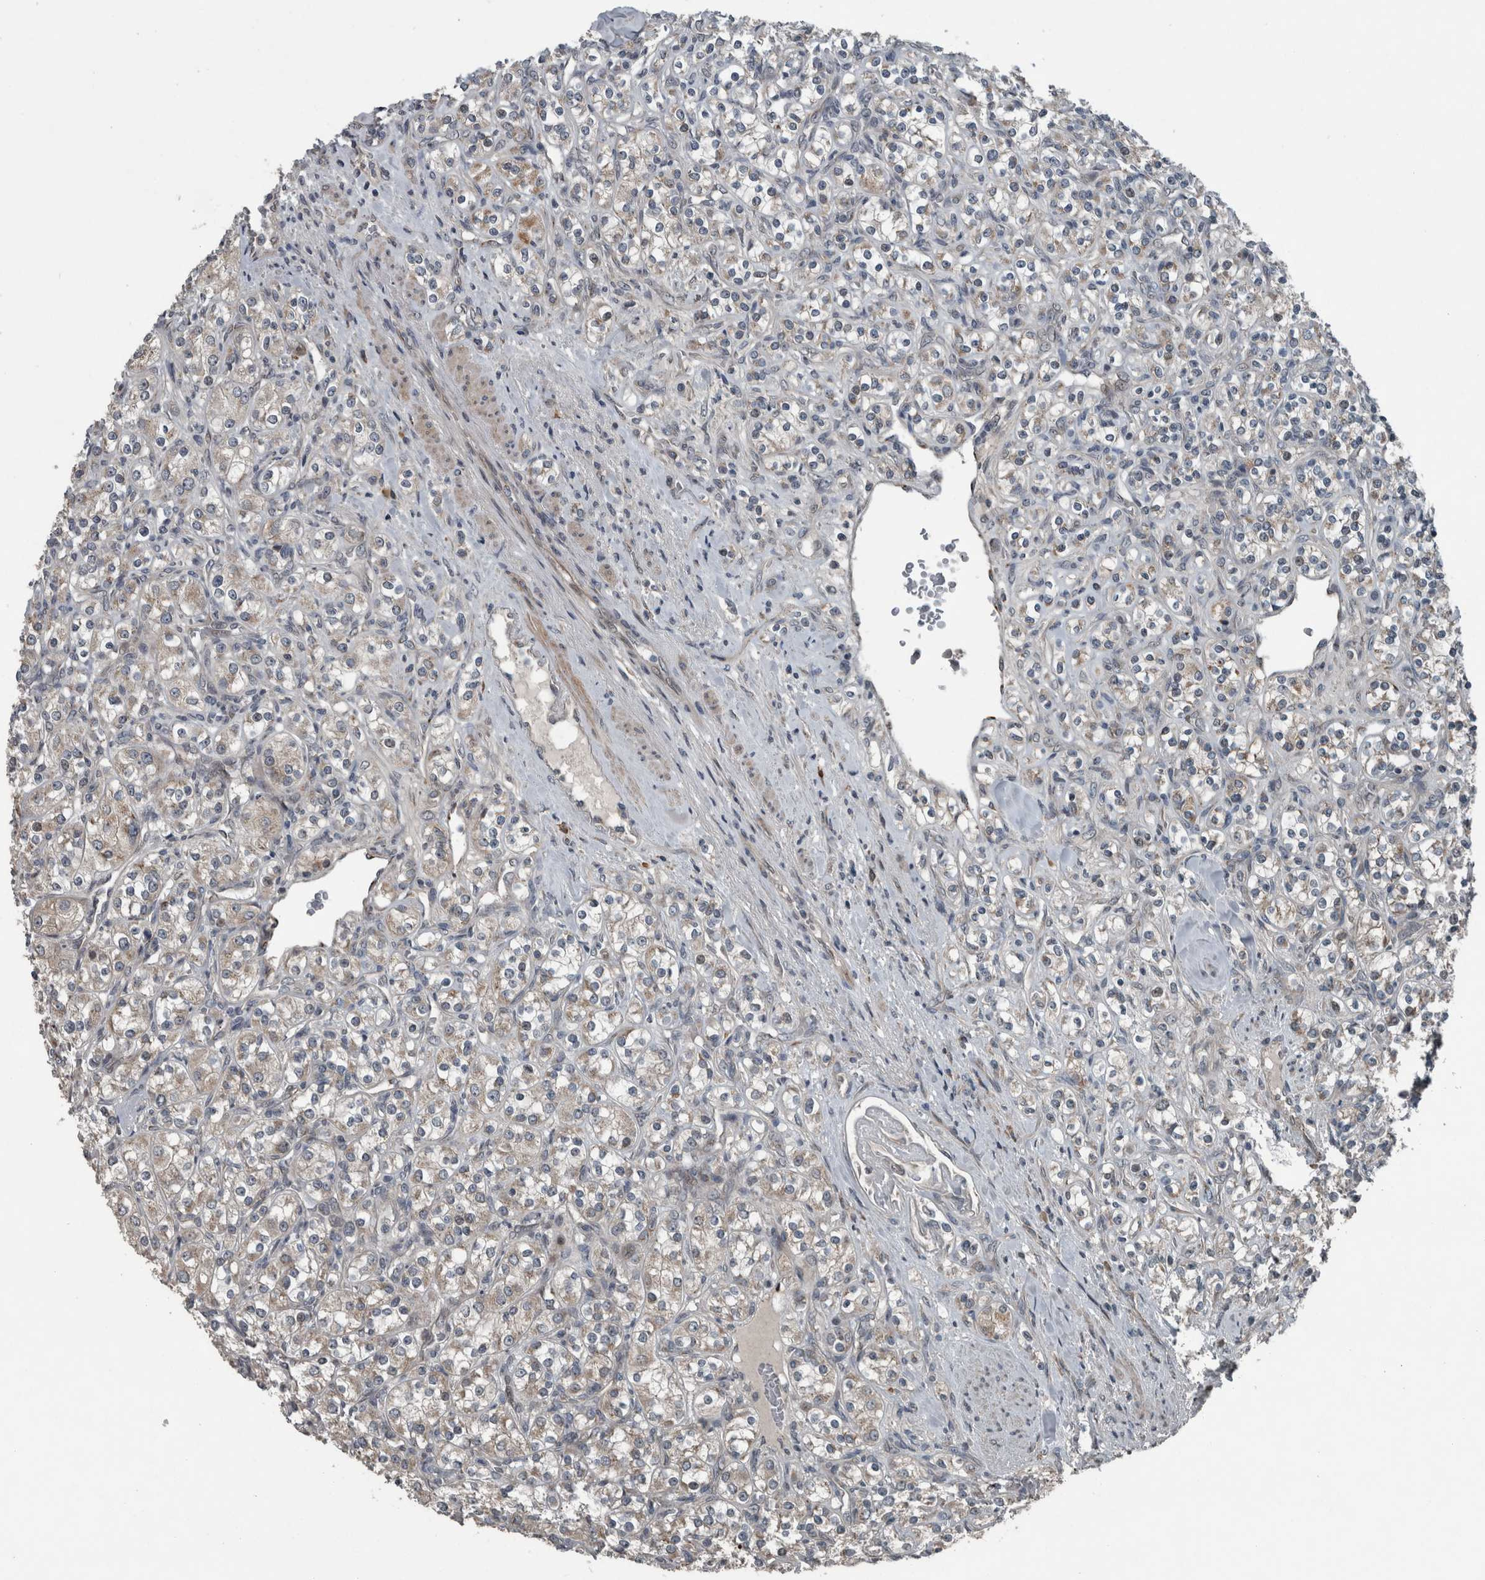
{"staining": {"intensity": "weak", "quantity": "25%-75%", "location": "cytoplasmic/membranous"}, "tissue": "renal cancer", "cell_type": "Tumor cells", "image_type": "cancer", "snomed": [{"axis": "morphology", "description": "Adenocarcinoma, NOS"}, {"axis": "topography", "description": "Kidney"}], "caption": "Approximately 25%-75% of tumor cells in human renal adenocarcinoma show weak cytoplasmic/membranous protein positivity as visualized by brown immunohistochemical staining.", "gene": "ZNF345", "patient": {"sex": "male", "age": 77}}